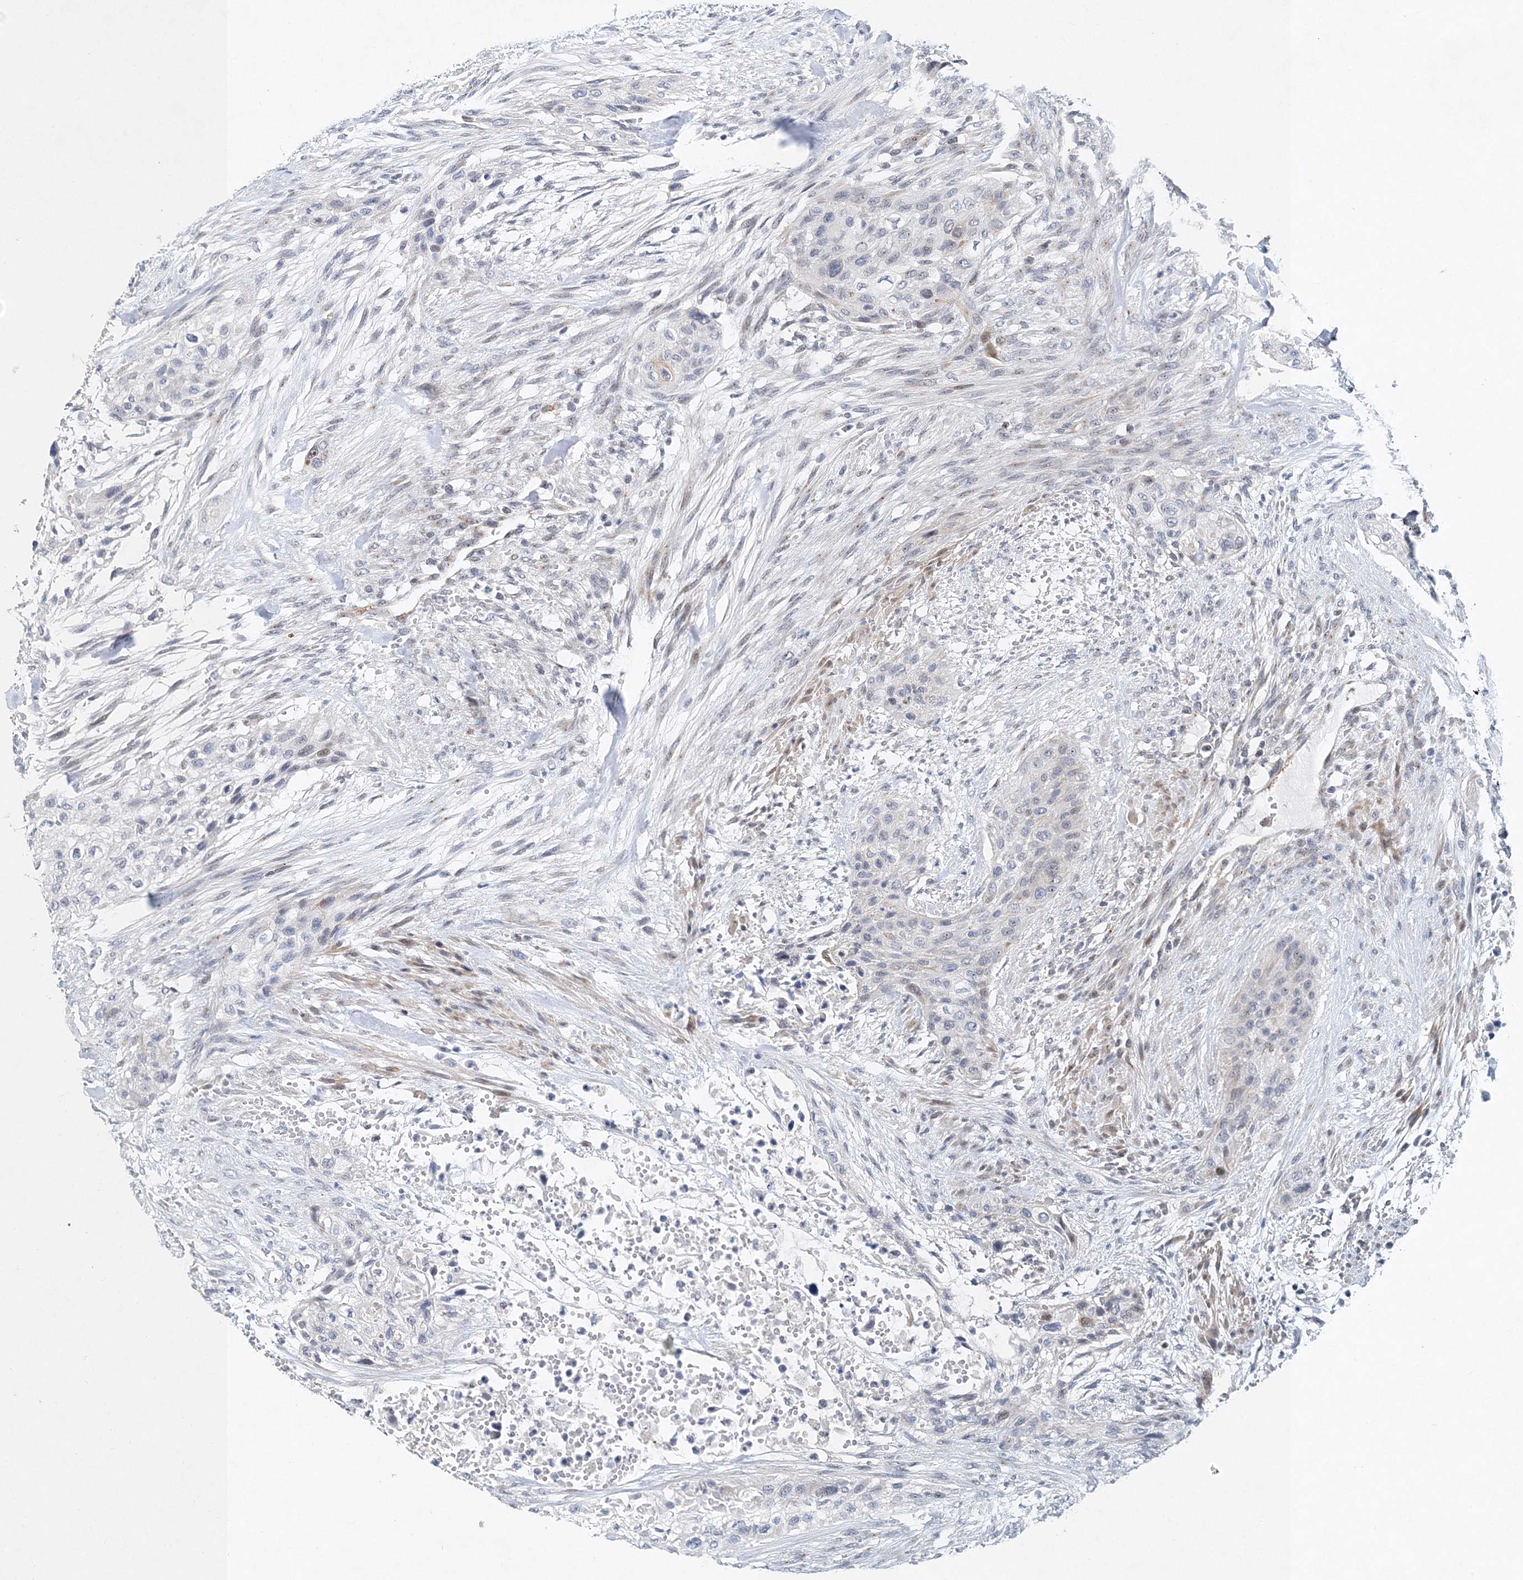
{"staining": {"intensity": "negative", "quantity": "none", "location": "none"}, "tissue": "urothelial cancer", "cell_type": "Tumor cells", "image_type": "cancer", "snomed": [{"axis": "morphology", "description": "Urothelial carcinoma, High grade"}, {"axis": "topography", "description": "Urinary bladder"}], "caption": "Image shows no protein staining in tumor cells of urothelial cancer tissue. (DAB IHC visualized using brightfield microscopy, high magnification).", "gene": "UIMC1", "patient": {"sex": "male", "age": 35}}